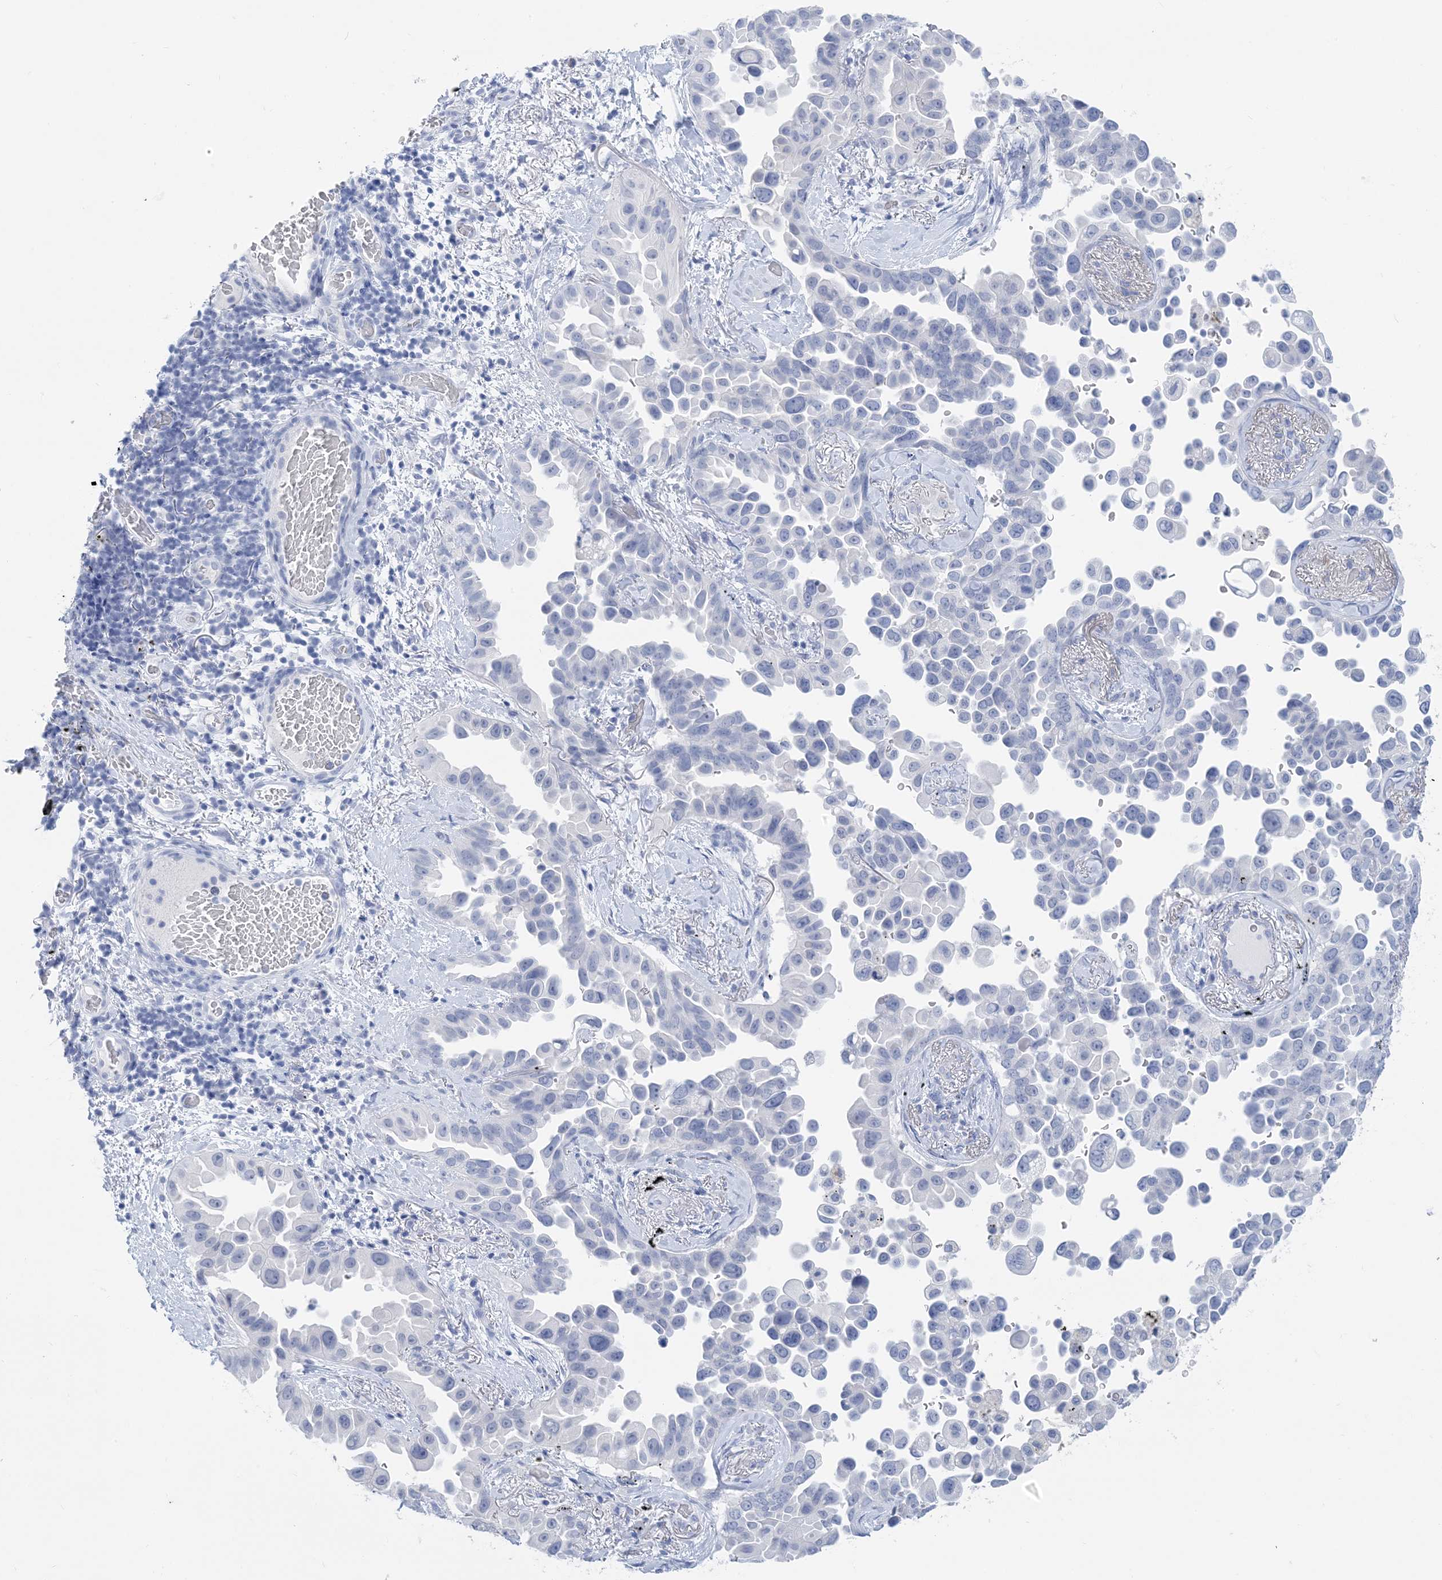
{"staining": {"intensity": "negative", "quantity": "none", "location": "none"}, "tissue": "lung cancer", "cell_type": "Tumor cells", "image_type": "cancer", "snomed": [{"axis": "morphology", "description": "Adenocarcinoma, NOS"}, {"axis": "topography", "description": "Lung"}], "caption": "Lung cancer was stained to show a protein in brown. There is no significant staining in tumor cells.", "gene": "SH3YL1", "patient": {"sex": "female", "age": 67}}